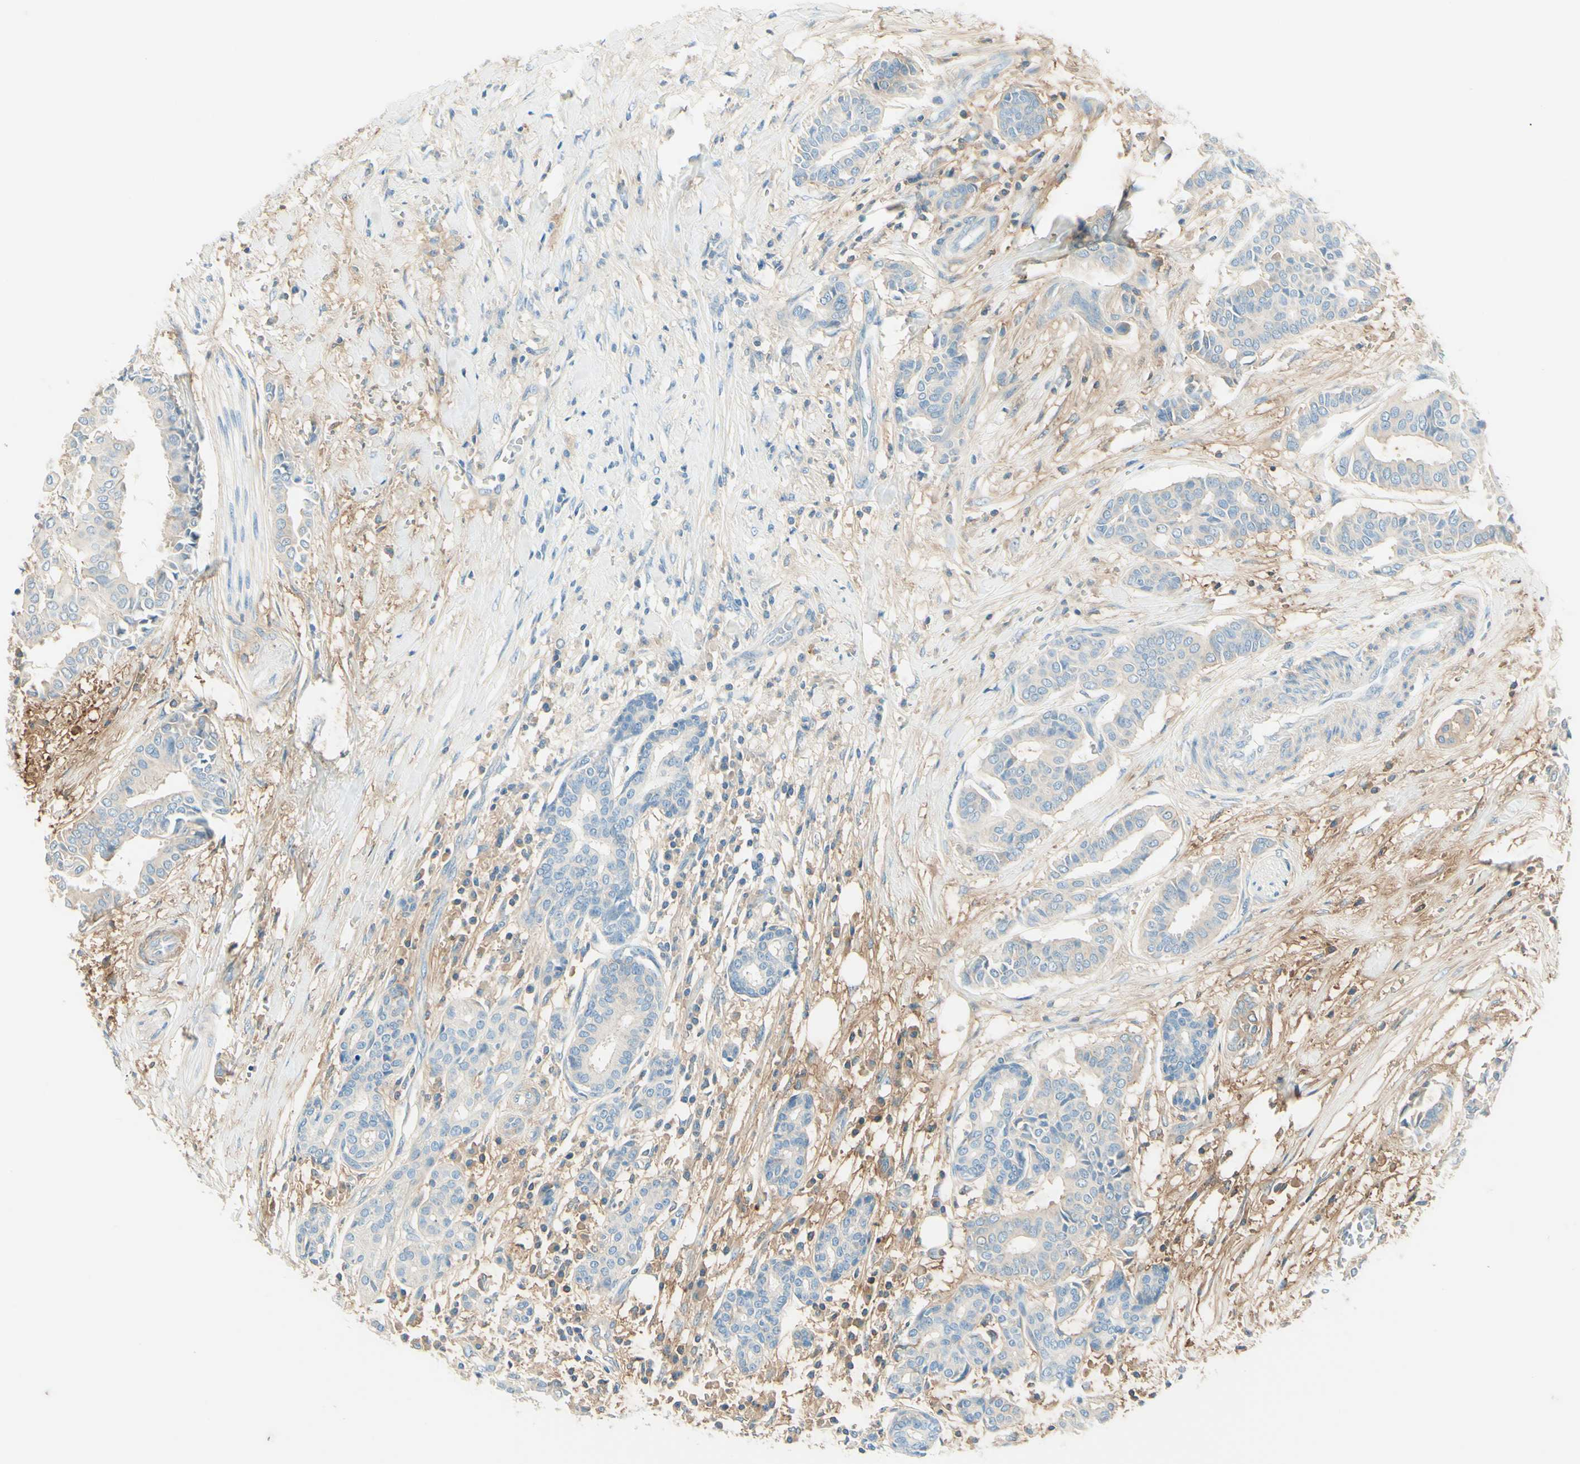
{"staining": {"intensity": "weak", "quantity": "25%-75%", "location": "cytoplasmic/membranous"}, "tissue": "head and neck cancer", "cell_type": "Tumor cells", "image_type": "cancer", "snomed": [{"axis": "morphology", "description": "Adenocarcinoma, NOS"}, {"axis": "topography", "description": "Salivary gland"}, {"axis": "topography", "description": "Head-Neck"}], "caption": "Tumor cells exhibit weak cytoplasmic/membranous positivity in about 25%-75% of cells in adenocarcinoma (head and neck). (DAB (3,3'-diaminobenzidine) IHC with brightfield microscopy, high magnification).", "gene": "NCBP2L", "patient": {"sex": "female", "age": 59}}